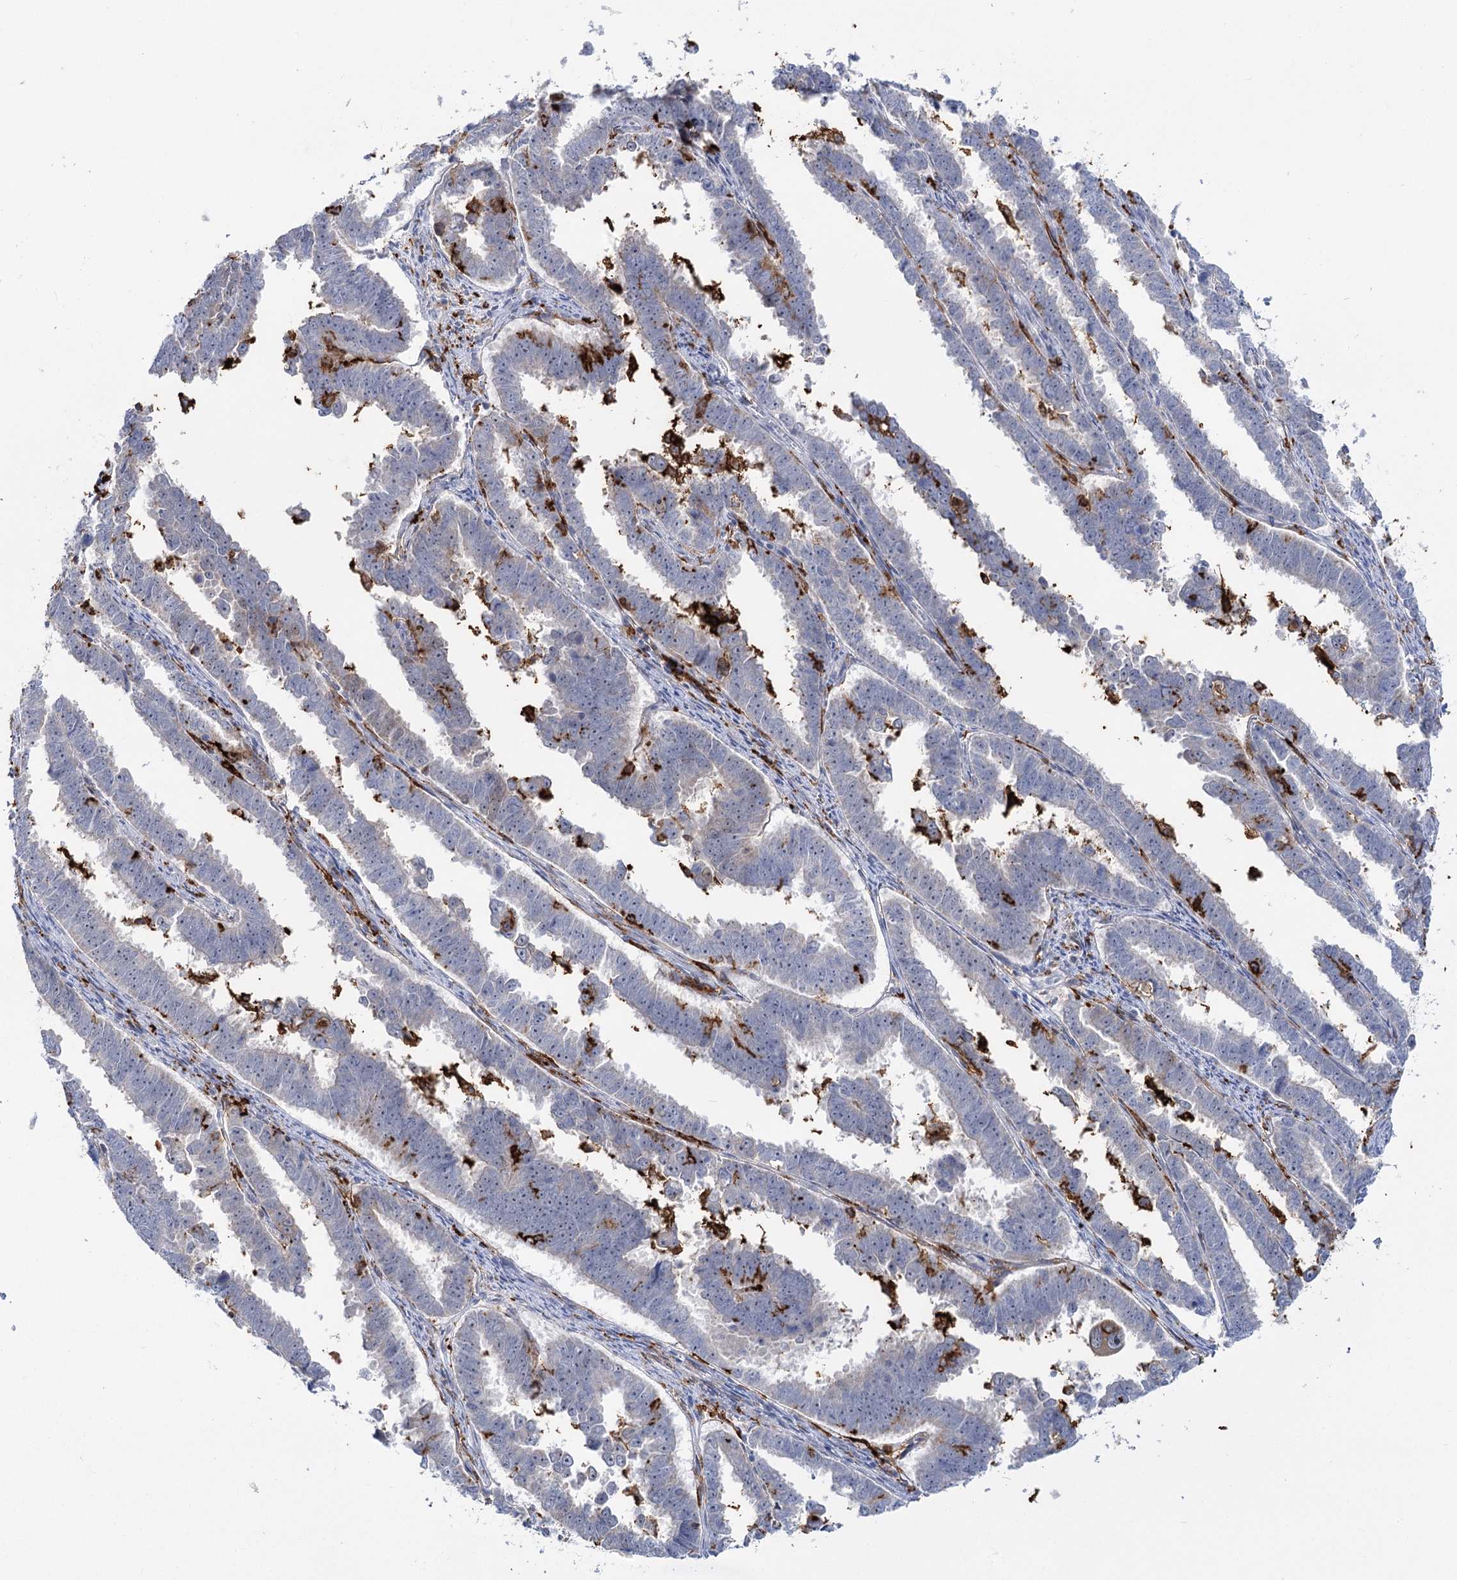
{"staining": {"intensity": "negative", "quantity": "none", "location": "none"}, "tissue": "endometrial cancer", "cell_type": "Tumor cells", "image_type": "cancer", "snomed": [{"axis": "morphology", "description": "Adenocarcinoma, NOS"}, {"axis": "topography", "description": "Endometrium"}], "caption": "The micrograph displays no staining of tumor cells in endometrial cancer (adenocarcinoma). (Brightfield microscopy of DAB immunohistochemistry (IHC) at high magnification).", "gene": "PIWIL4", "patient": {"sex": "female", "age": 75}}